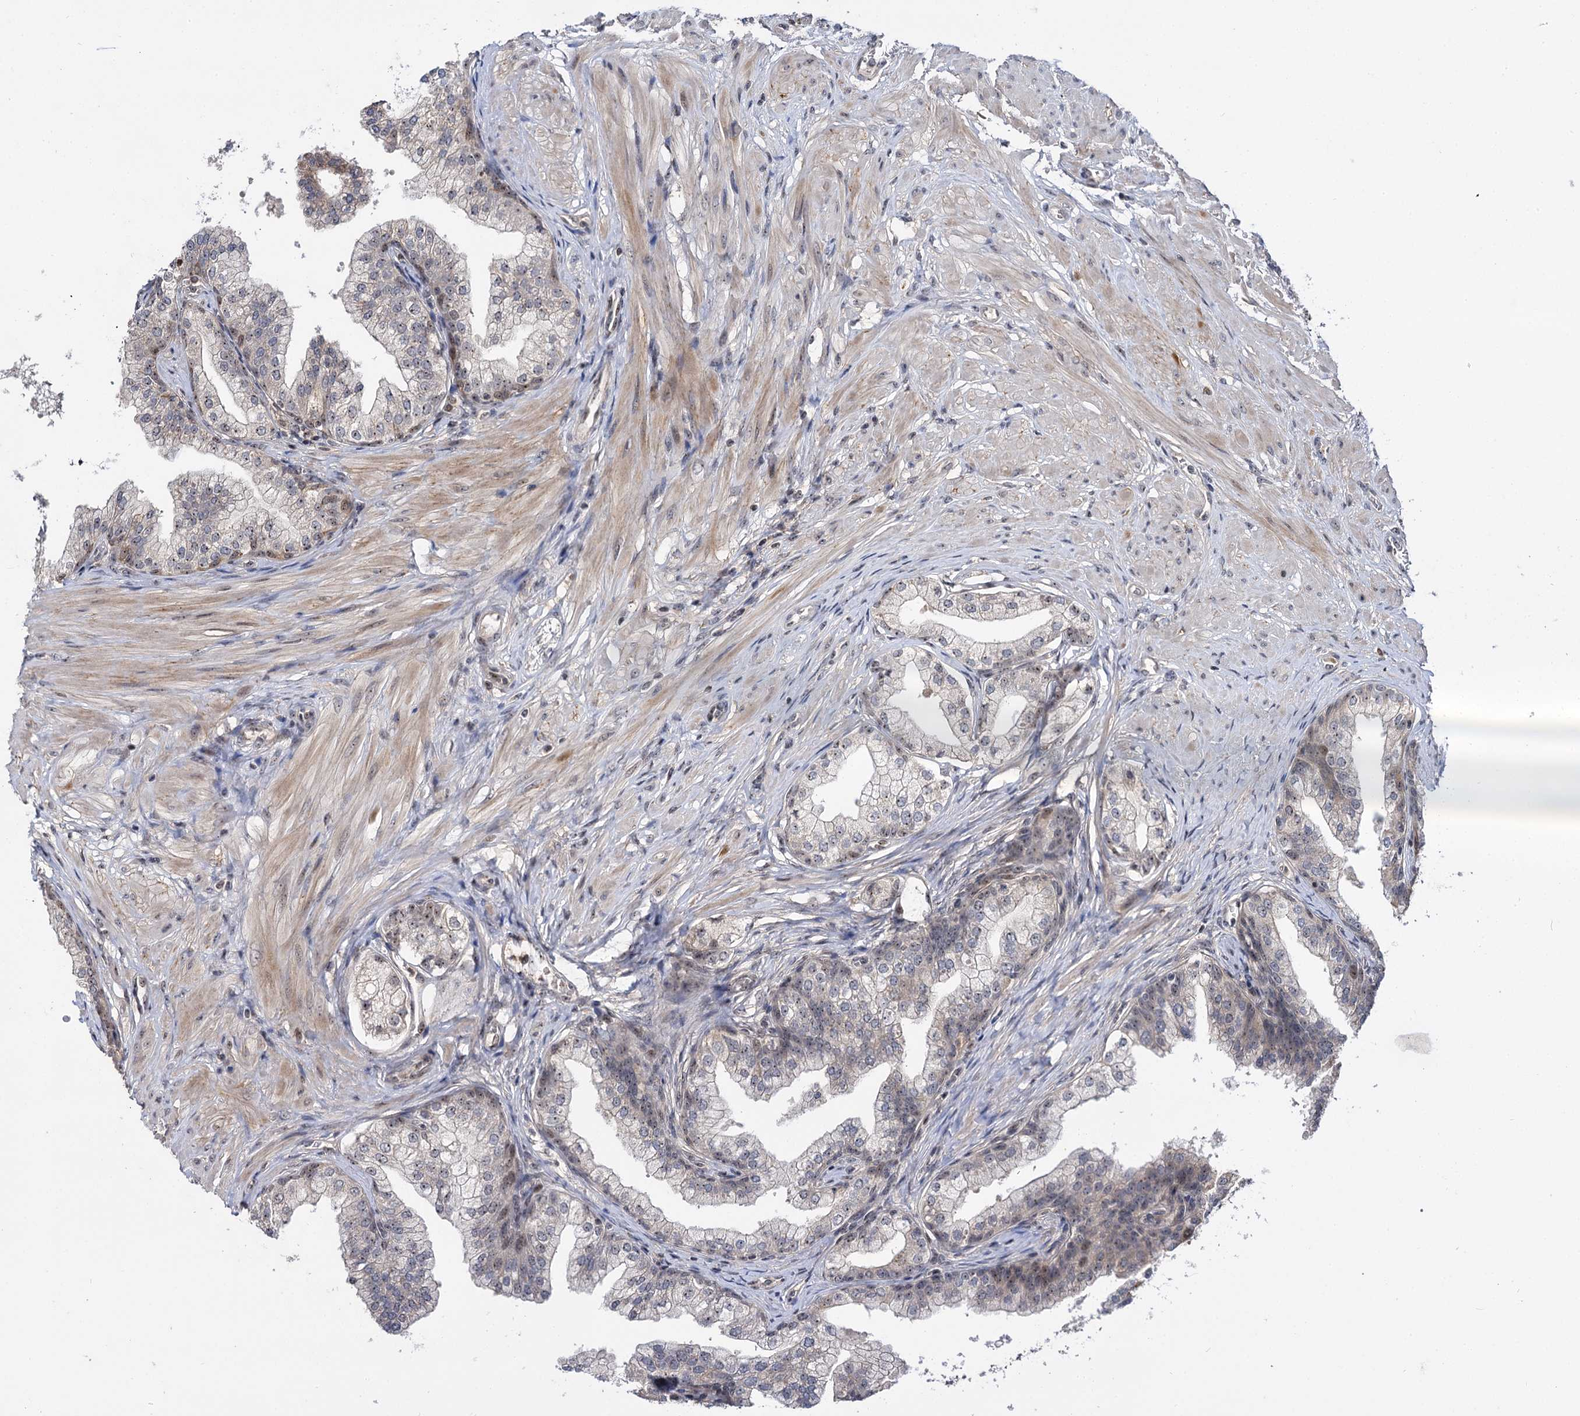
{"staining": {"intensity": "moderate", "quantity": "25%-75%", "location": "cytoplasmic/membranous,nuclear"}, "tissue": "prostate", "cell_type": "Glandular cells", "image_type": "normal", "snomed": [{"axis": "morphology", "description": "Normal tissue, NOS"}, {"axis": "topography", "description": "Prostate"}], "caption": "Immunohistochemical staining of normal prostate reveals 25%-75% levels of moderate cytoplasmic/membranous,nuclear protein staining in about 25%-75% of glandular cells. Immunohistochemistry stains the protein in brown and the nuclei are stained blue.", "gene": "SUPT20H", "patient": {"sex": "male", "age": 60}}